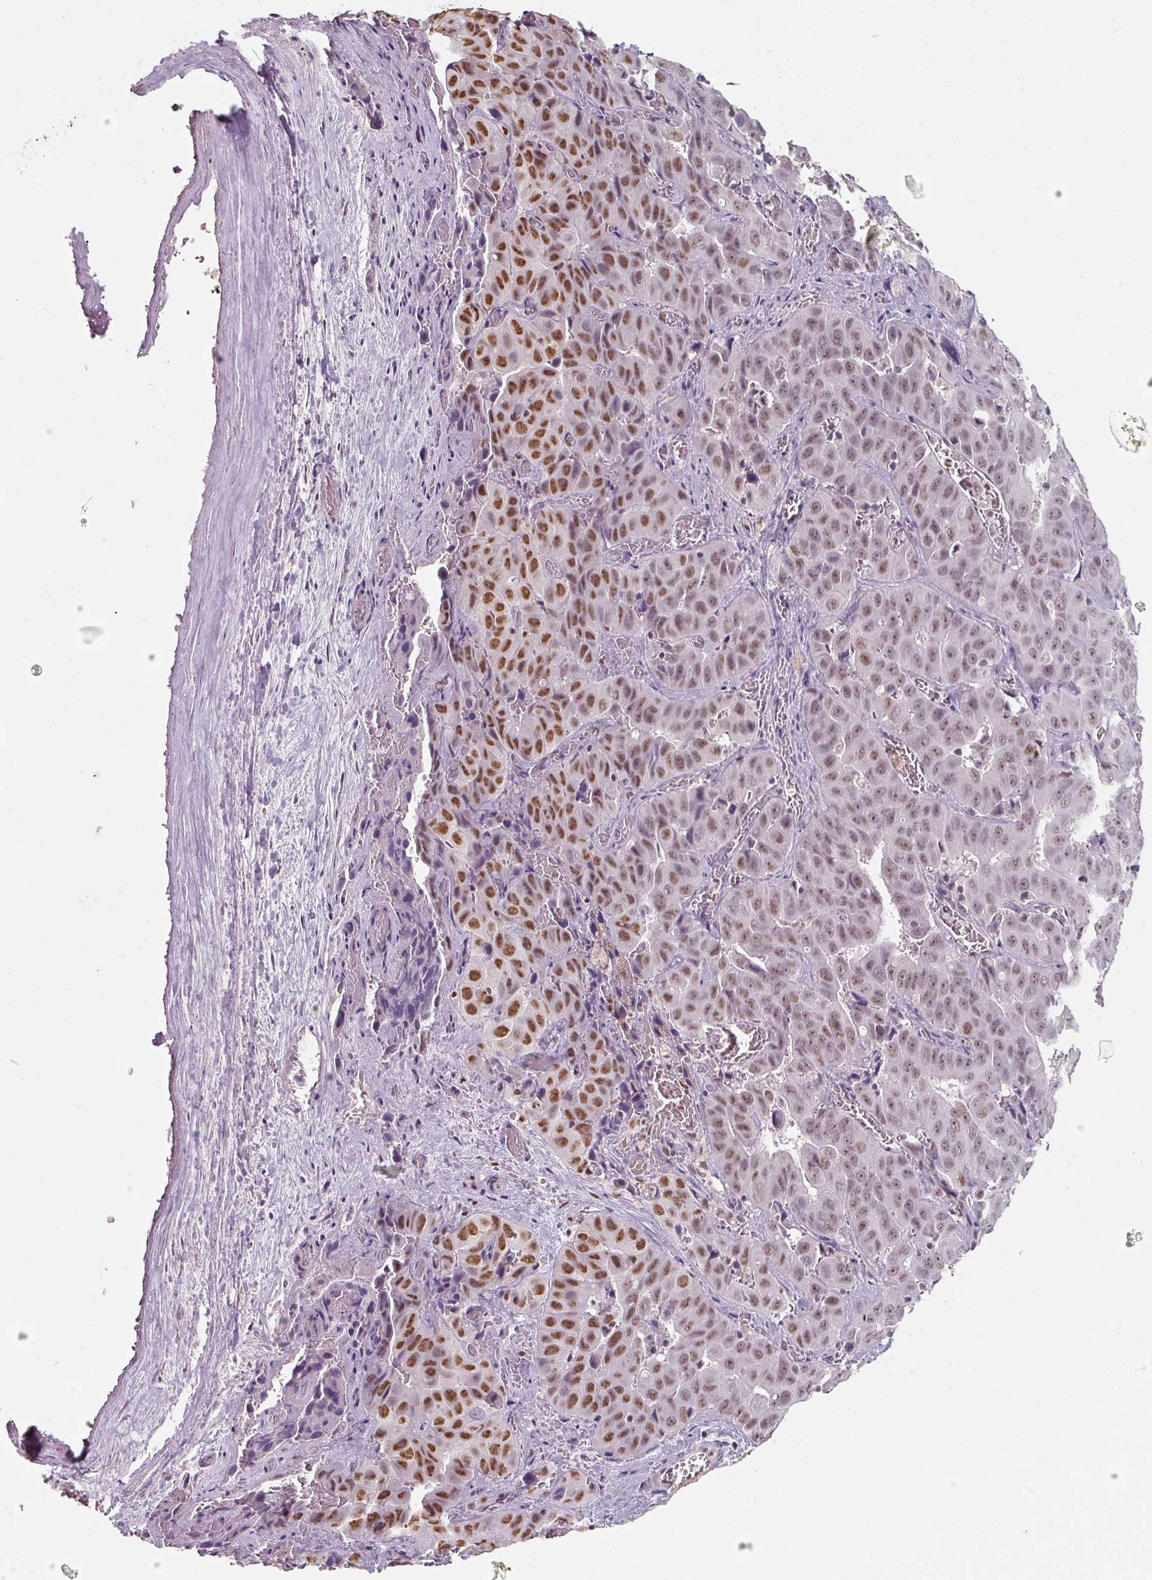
{"staining": {"intensity": "strong", "quantity": "25%-75%", "location": "nuclear"}, "tissue": "liver cancer", "cell_type": "Tumor cells", "image_type": "cancer", "snomed": [{"axis": "morphology", "description": "Cholangiocarcinoma"}, {"axis": "topography", "description": "Liver"}], "caption": "A brown stain labels strong nuclear staining of a protein in human liver cholangiocarcinoma tumor cells.", "gene": "ZFTRAF1", "patient": {"sex": "female", "age": 52}}